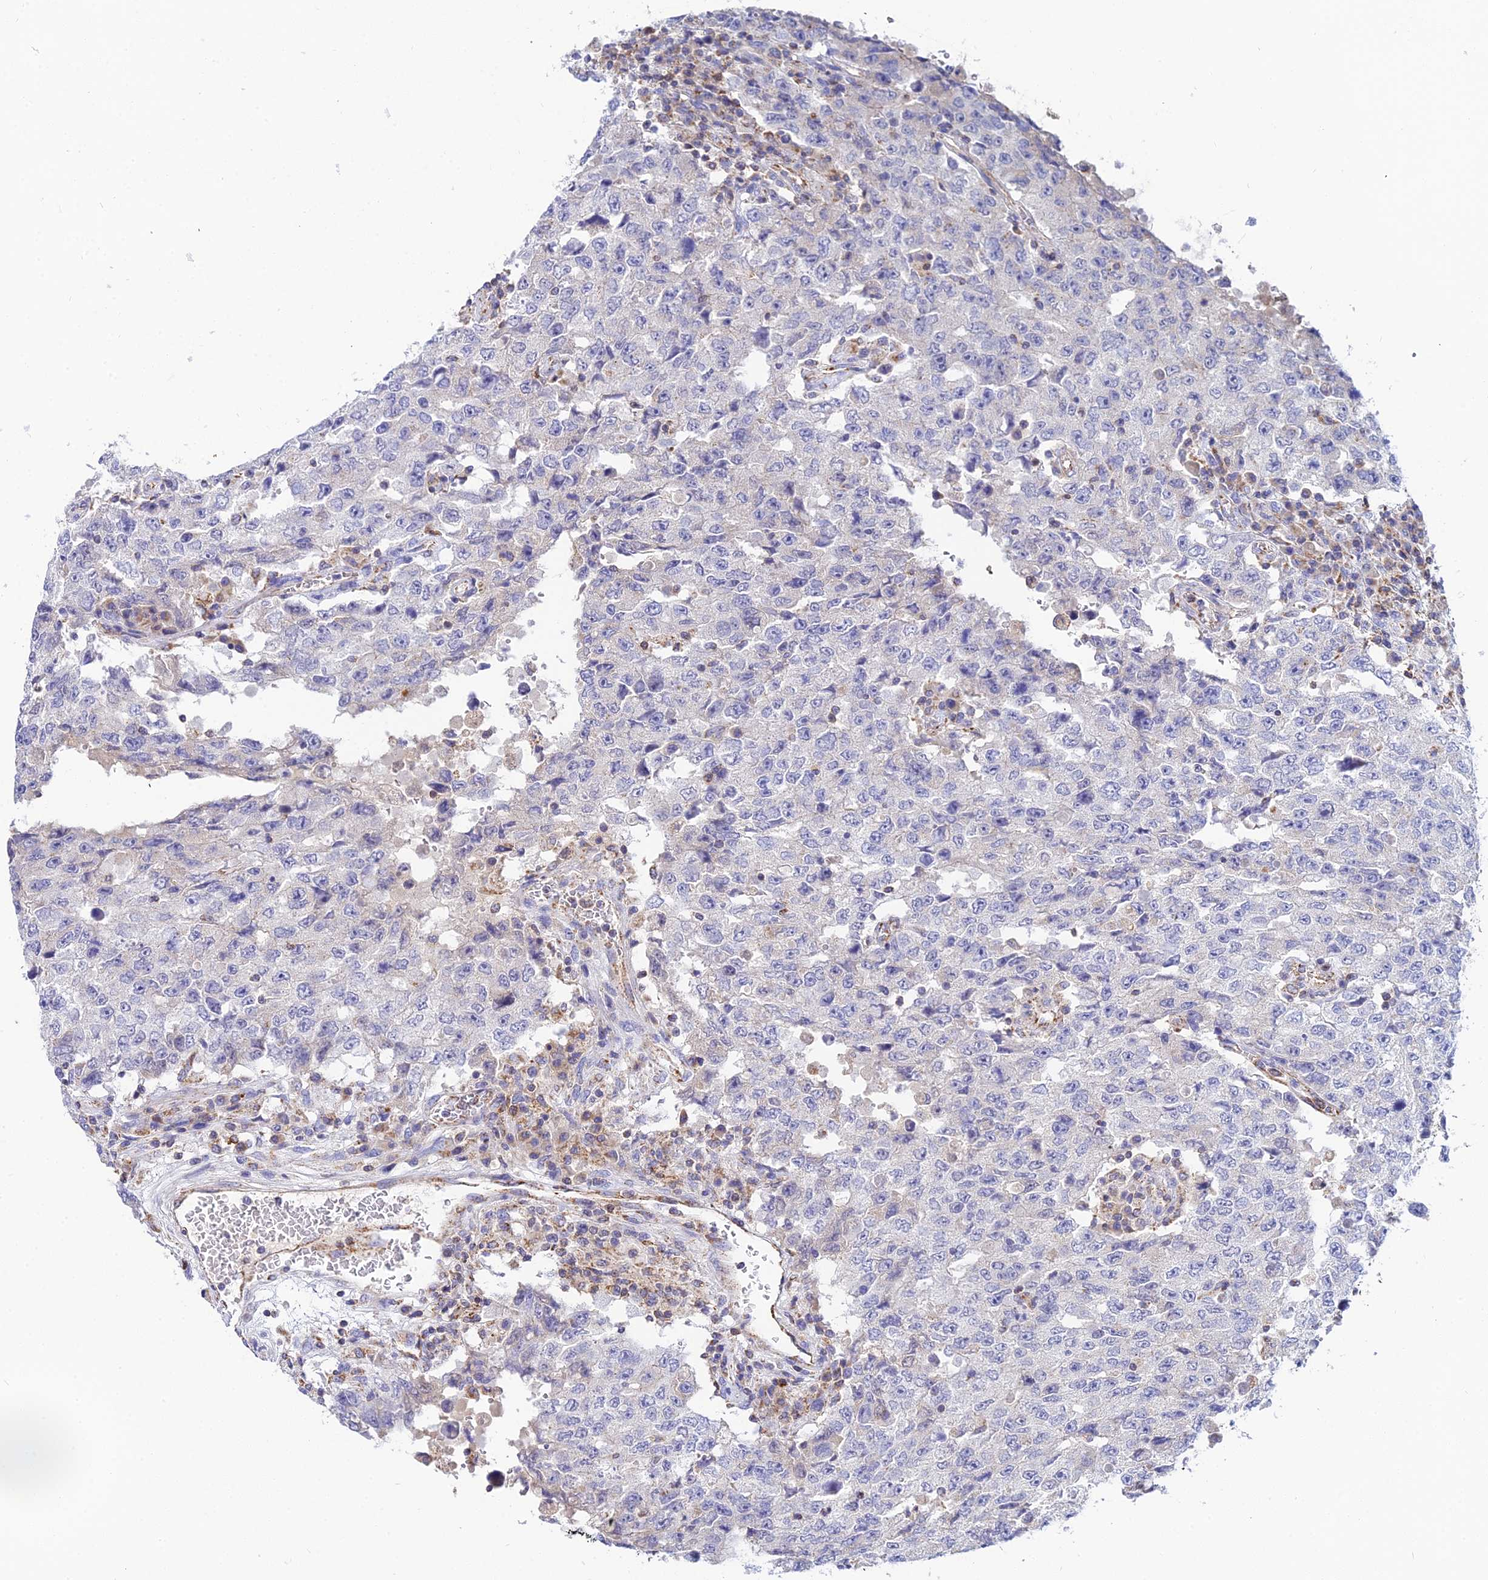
{"staining": {"intensity": "negative", "quantity": "none", "location": "none"}, "tissue": "testis cancer", "cell_type": "Tumor cells", "image_type": "cancer", "snomed": [{"axis": "morphology", "description": "Carcinoma, Embryonal, NOS"}, {"axis": "topography", "description": "Testis"}], "caption": "IHC histopathology image of human testis embryonal carcinoma stained for a protein (brown), which displays no positivity in tumor cells.", "gene": "NIPSNAP3A", "patient": {"sex": "male", "age": 26}}